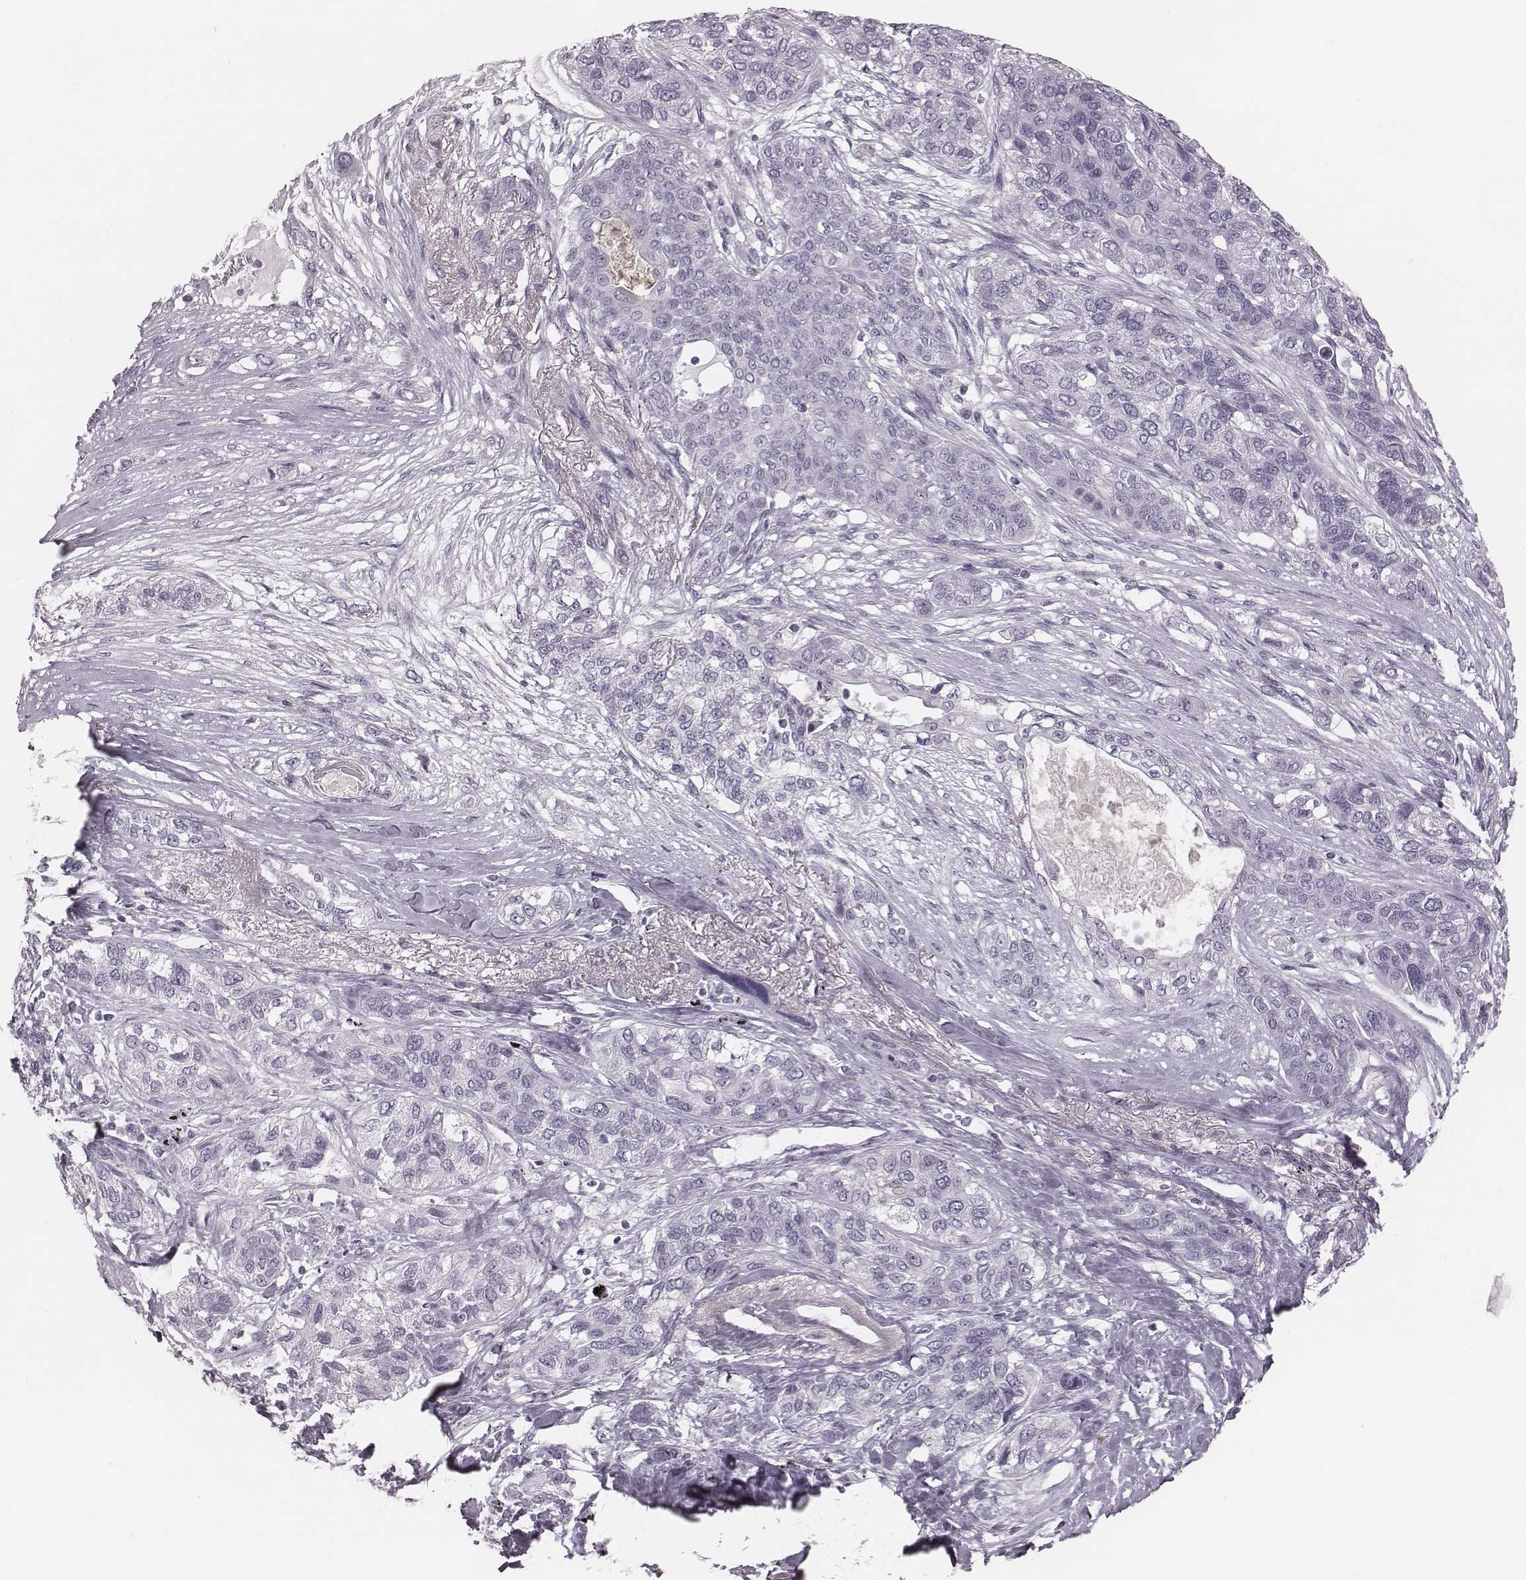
{"staining": {"intensity": "negative", "quantity": "none", "location": "none"}, "tissue": "lung cancer", "cell_type": "Tumor cells", "image_type": "cancer", "snomed": [{"axis": "morphology", "description": "Squamous cell carcinoma, NOS"}, {"axis": "topography", "description": "Lung"}], "caption": "This is an immunohistochemistry histopathology image of lung squamous cell carcinoma. There is no staining in tumor cells.", "gene": "S100Z", "patient": {"sex": "female", "age": 70}}